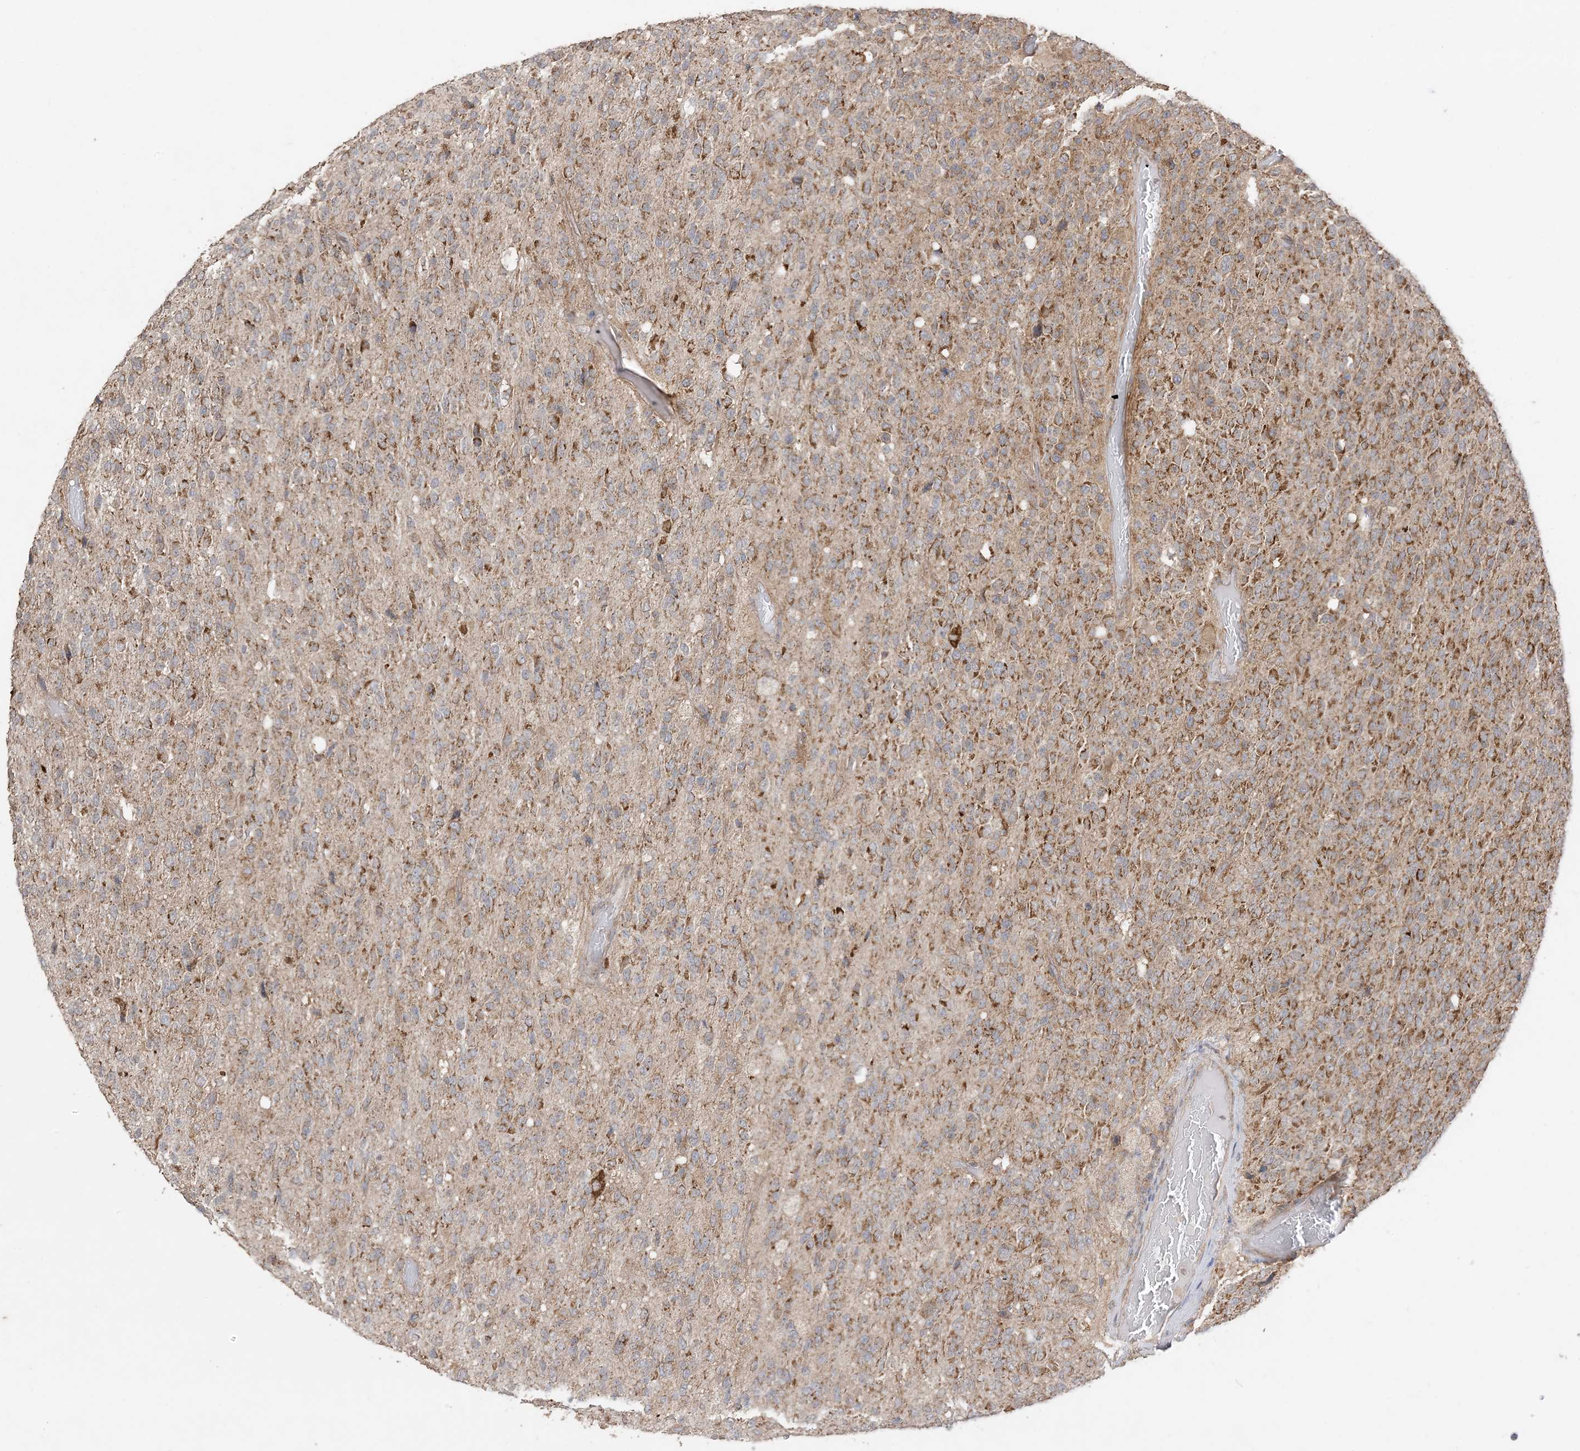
{"staining": {"intensity": "strong", "quantity": ">75%", "location": "cytoplasmic/membranous"}, "tissue": "glioma", "cell_type": "Tumor cells", "image_type": "cancer", "snomed": [{"axis": "morphology", "description": "Glioma, malignant, High grade"}, {"axis": "topography", "description": "pancreas cauda"}], "caption": "A micrograph of human glioma stained for a protein displays strong cytoplasmic/membranous brown staining in tumor cells.", "gene": "SIRT3", "patient": {"sex": "male", "age": 60}}